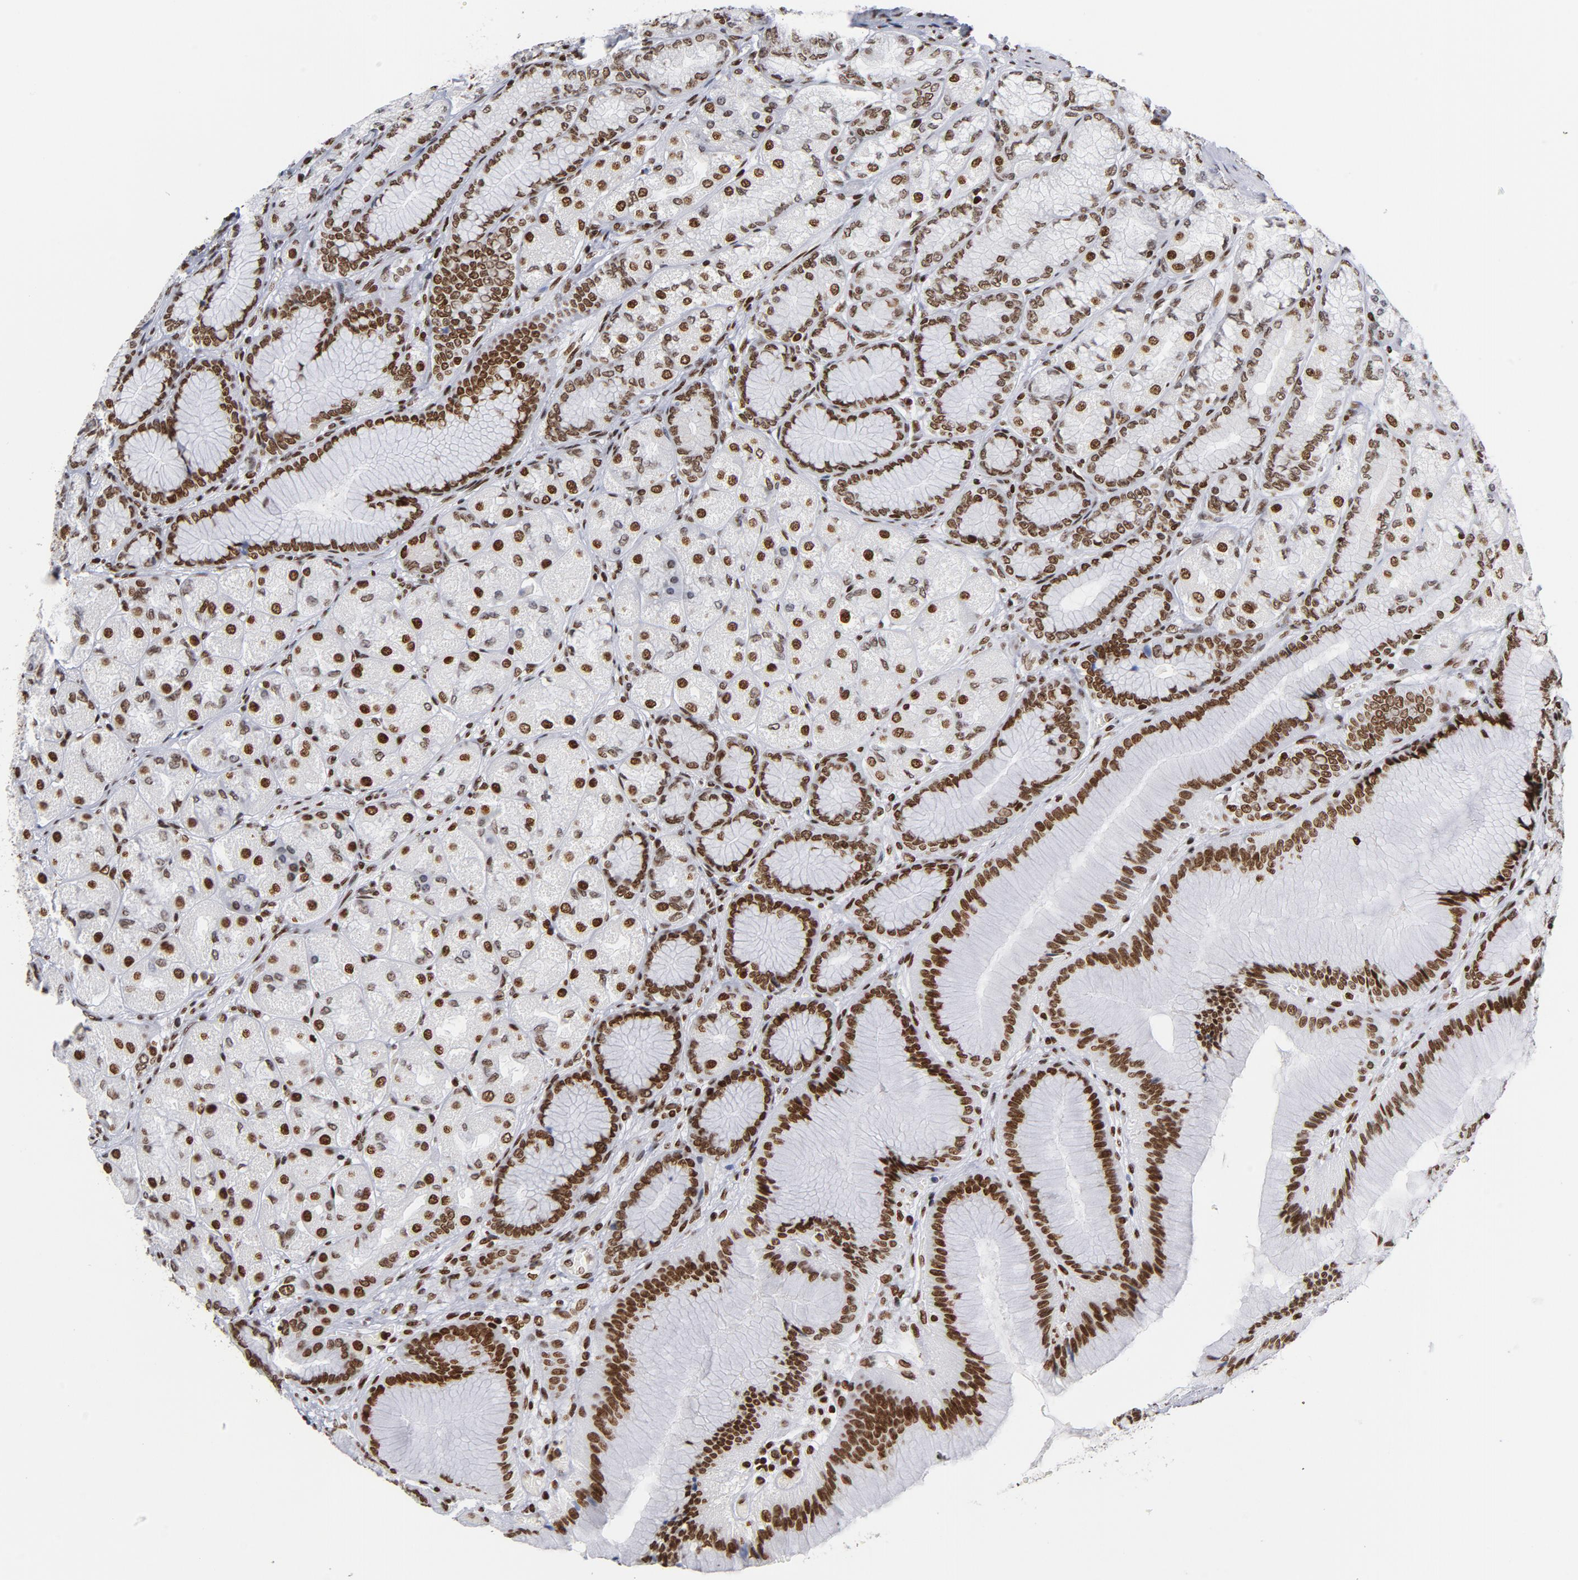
{"staining": {"intensity": "moderate", "quantity": ">75%", "location": "nuclear"}, "tissue": "stomach", "cell_type": "Glandular cells", "image_type": "normal", "snomed": [{"axis": "morphology", "description": "Normal tissue, NOS"}, {"axis": "morphology", "description": "Adenocarcinoma, NOS"}, {"axis": "topography", "description": "Stomach"}, {"axis": "topography", "description": "Stomach, lower"}], "caption": "A photomicrograph showing moderate nuclear expression in approximately >75% of glandular cells in benign stomach, as visualized by brown immunohistochemical staining.", "gene": "TOP2B", "patient": {"sex": "female", "age": 65}}